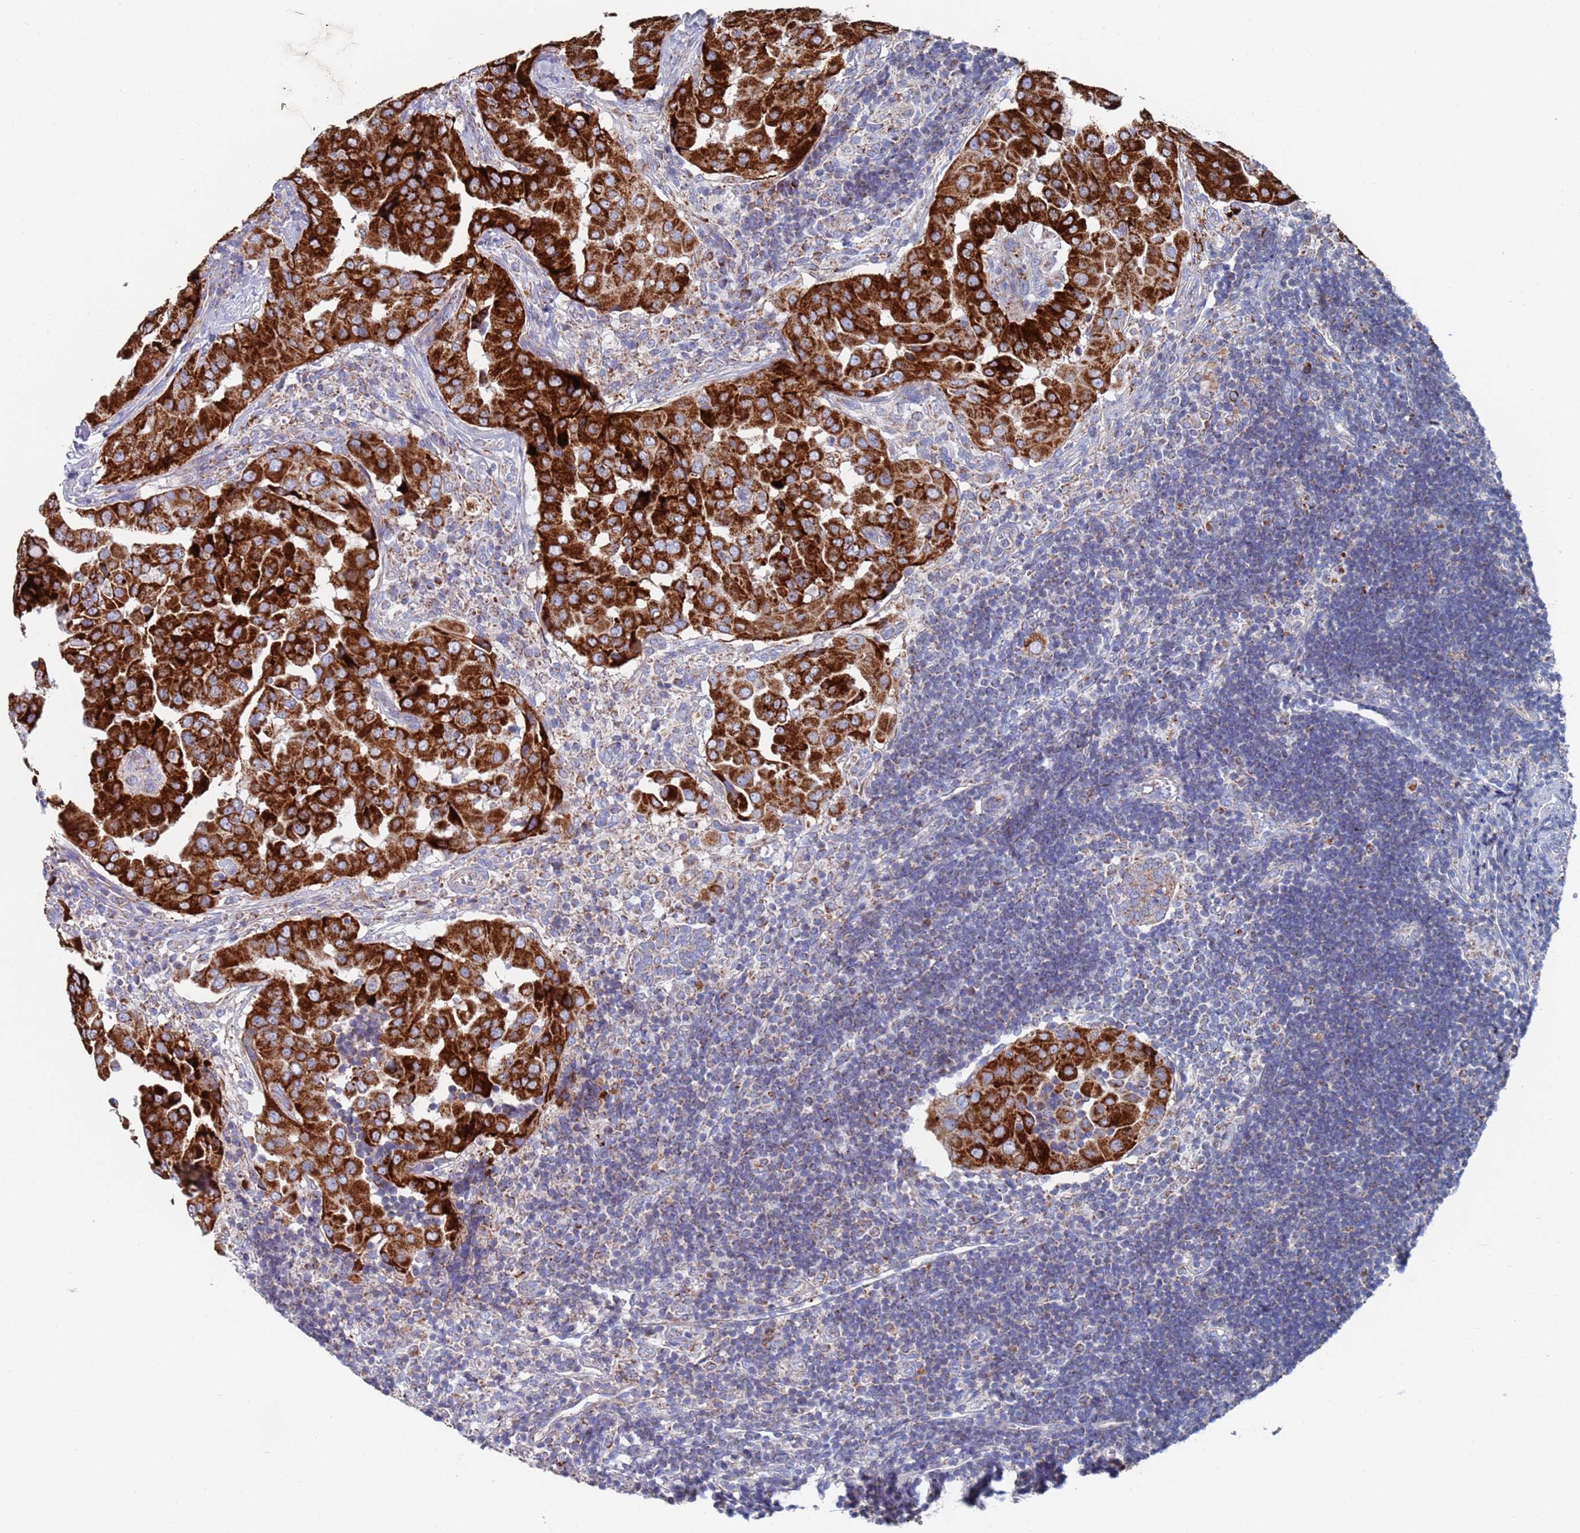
{"staining": {"intensity": "strong", "quantity": ">75%", "location": "cytoplasmic/membranous"}, "tissue": "thyroid cancer", "cell_type": "Tumor cells", "image_type": "cancer", "snomed": [{"axis": "morphology", "description": "Papillary adenocarcinoma, NOS"}, {"axis": "topography", "description": "Thyroid gland"}], "caption": "A brown stain shows strong cytoplasmic/membranous positivity of a protein in human papillary adenocarcinoma (thyroid) tumor cells. The staining was performed using DAB (3,3'-diaminobenzidine), with brown indicating positive protein expression. Nuclei are stained blue with hematoxylin.", "gene": "MRPL22", "patient": {"sex": "male", "age": 33}}